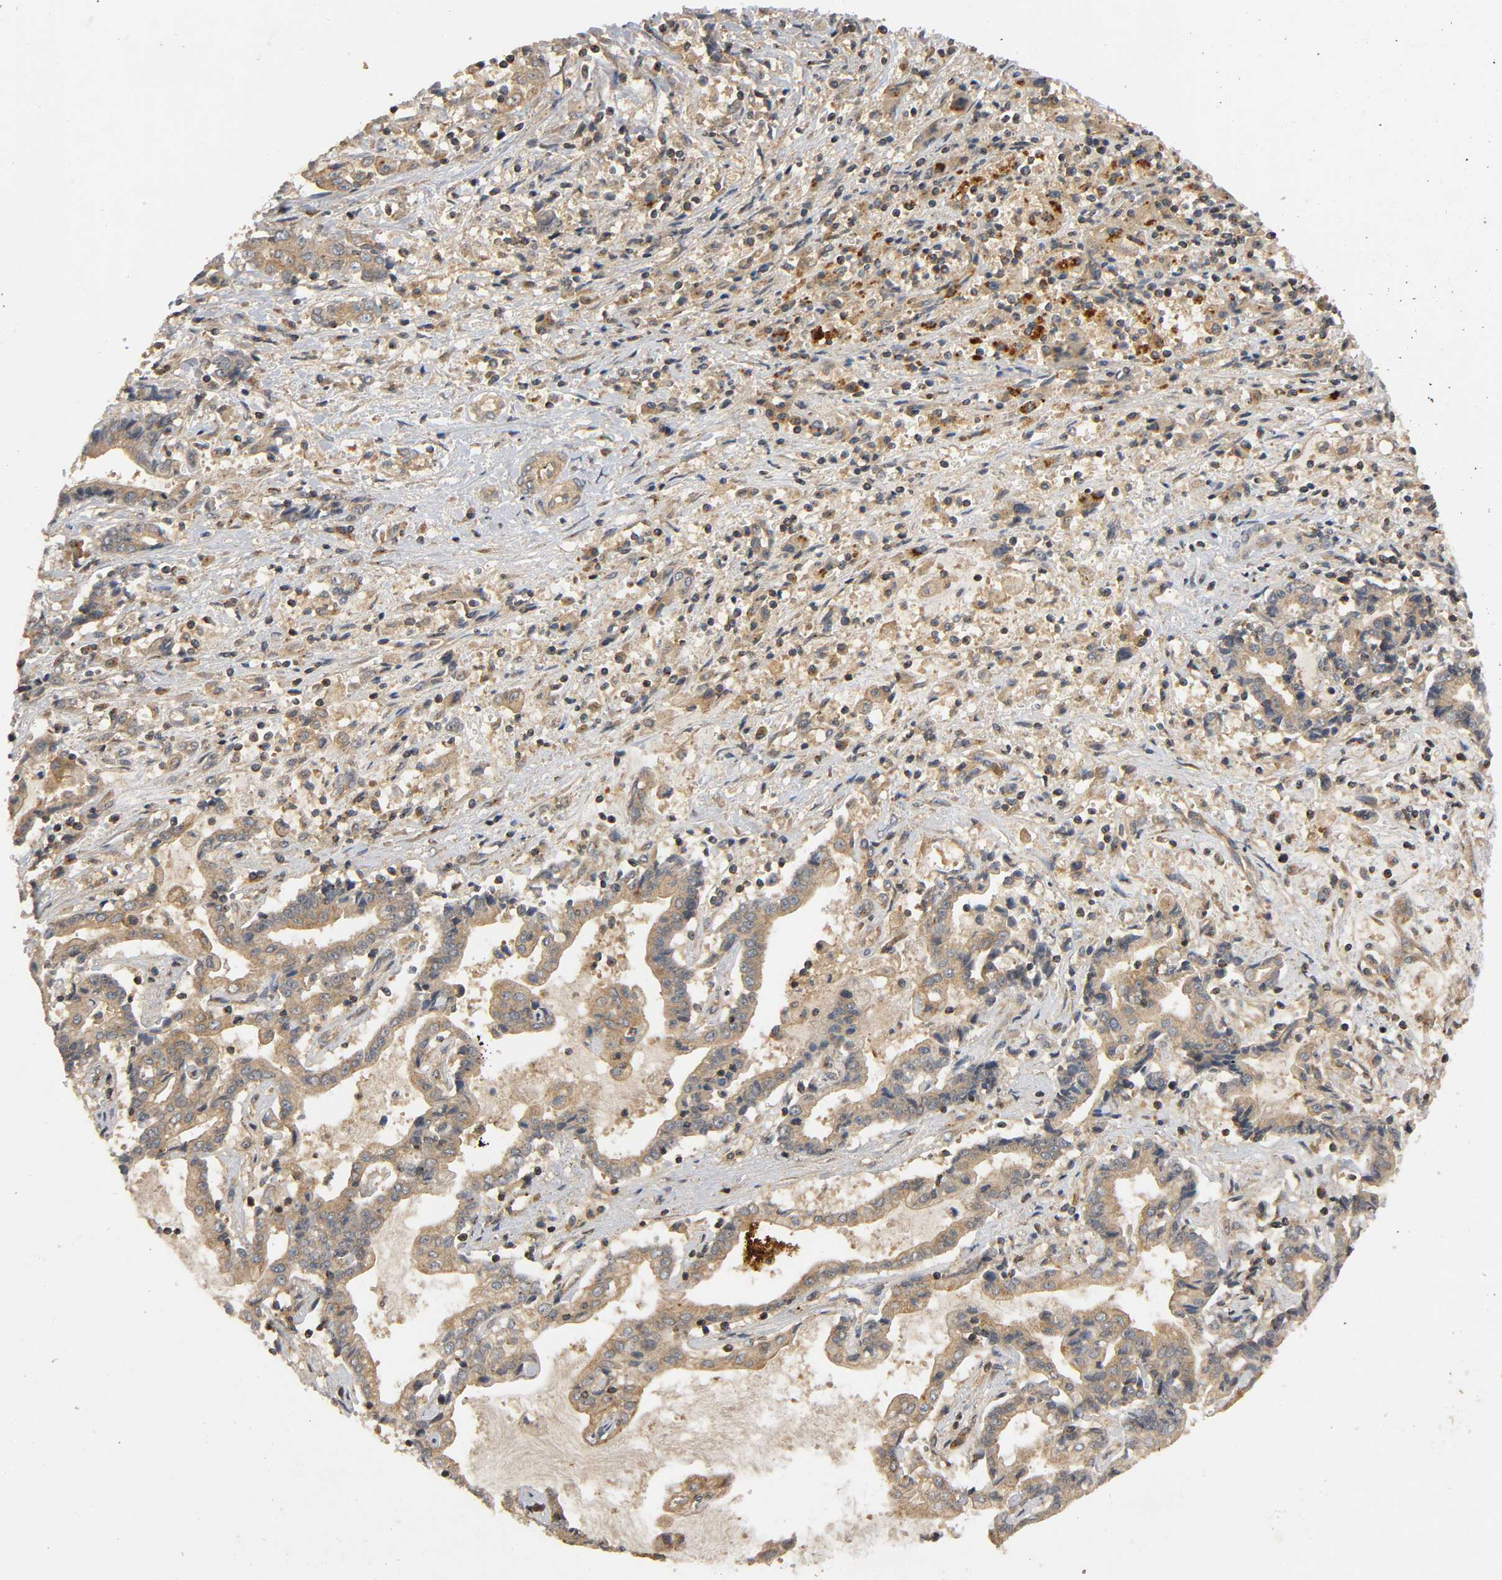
{"staining": {"intensity": "moderate", "quantity": ">75%", "location": "cytoplasmic/membranous"}, "tissue": "liver cancer", "cell_type": "Tumor cells", "image_type": "cancer", "snomed": [{"axis": "morphology", "description": "Cholangiocarcinoma"}, {"axis": "topography", "description": "Liver"}], "caption": "Protein expression analysis of human liver cholangiocarcinoma reveals moderate cytoplasmic/membranous expression in approximately >75% of tumor cells.", "gene": "IKBKB", "patient": {"sex": "male", "age": 57}}